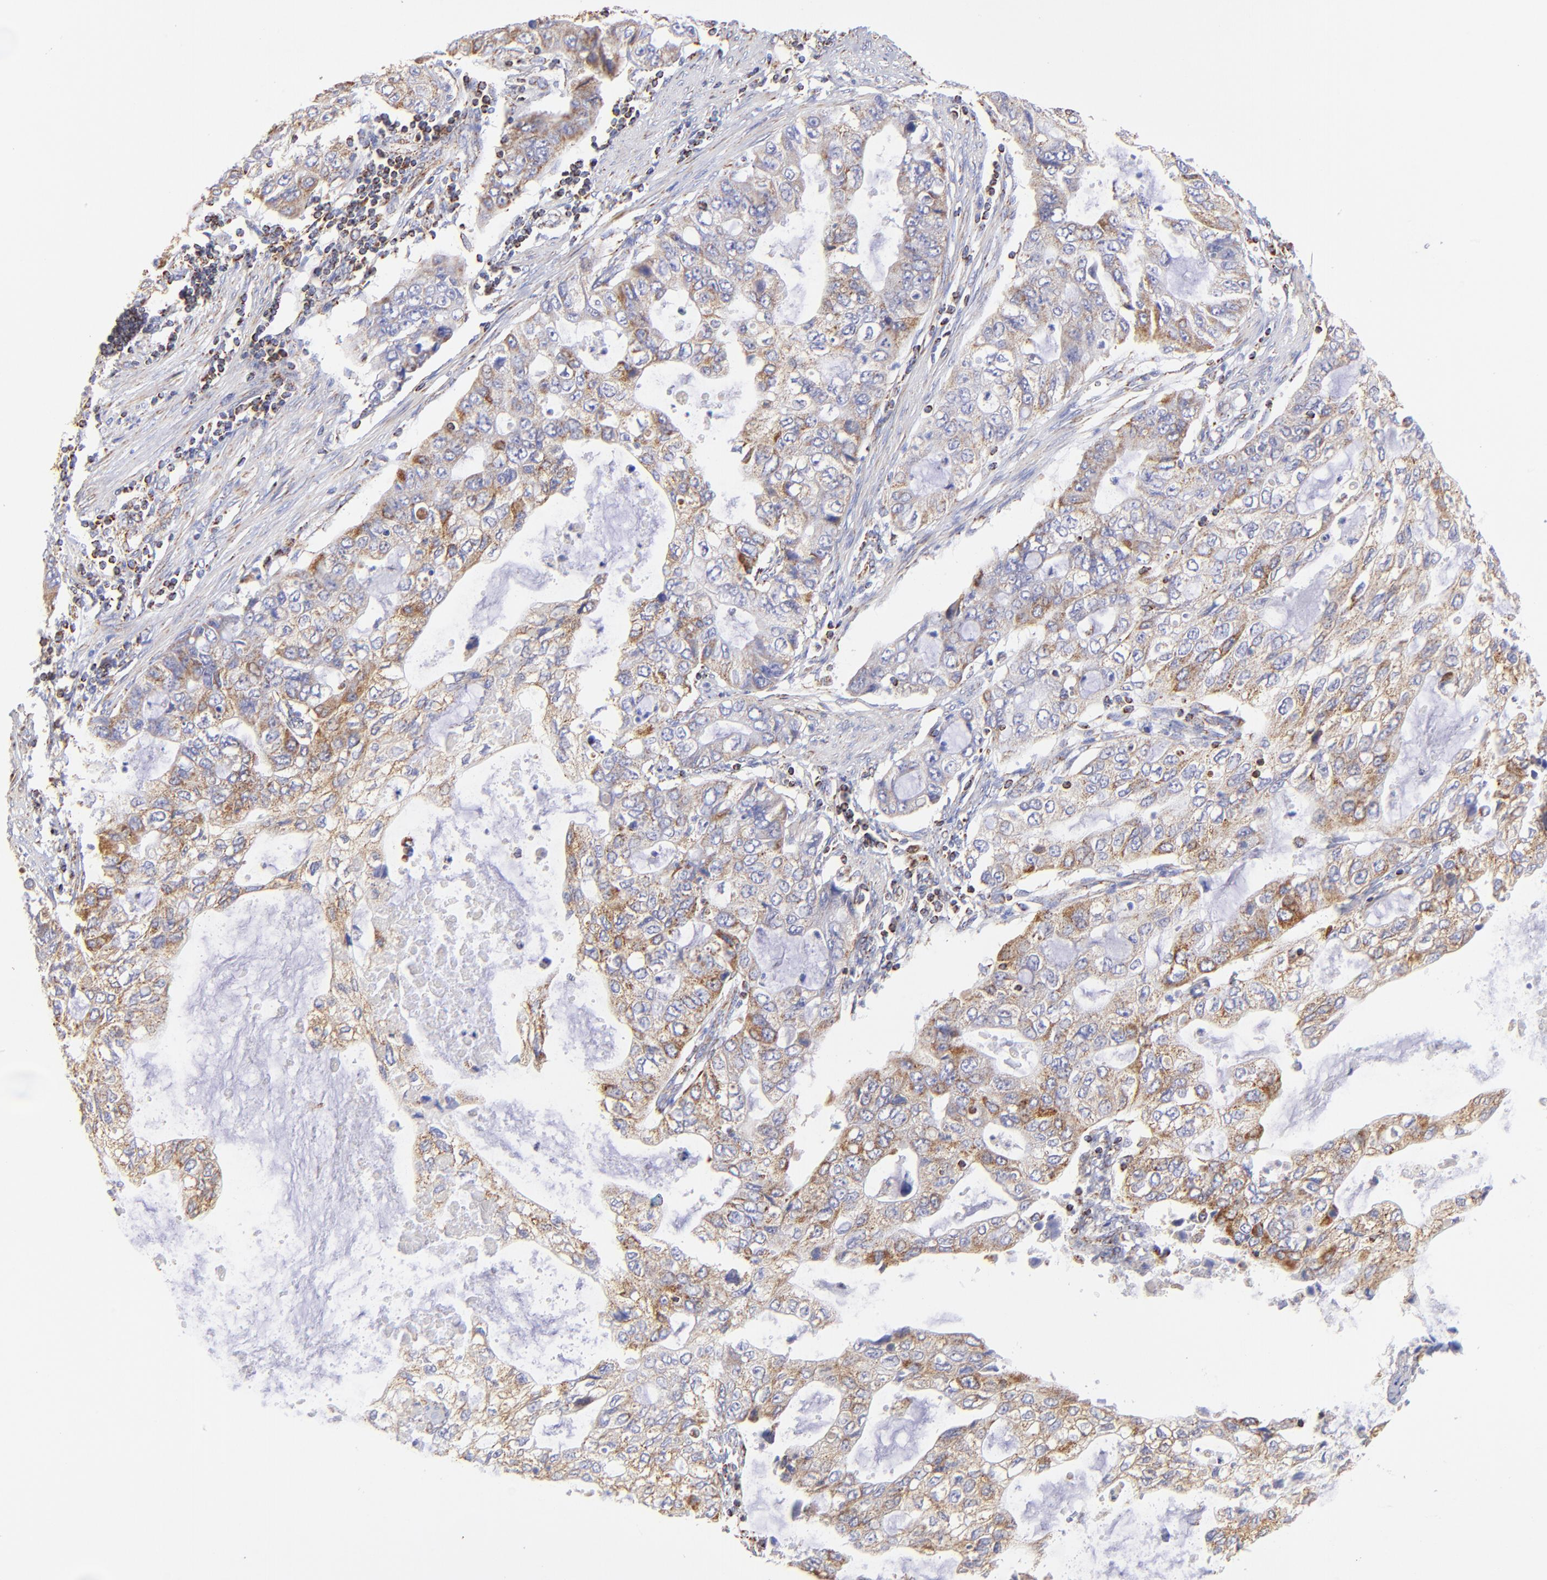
{"staining": {"intensity": "moderate", "quantity": "25%-75%", "location": "cytoplasmic/membranous"}, "tissue": "stomach cancer", "cell_type": "Tumor cells", "image_type": "cancer", "snomed": [{"axis": "morphology", "description": "Adenocarcinoma, NOS"}, {"axis": "topography", "description": "Stomach, upper"}], "caption": "Tumor cells display moderate cytoplasmic/membranous staining in about 25%-75% of cells in stomach adenocarcinoma. Using DAB (brown) and hematoxylin (blue) stains, captured at high magnification using brightfield microscopy.", "gene": "ECH1", "patient": {"sex": "female", "age": 52}}